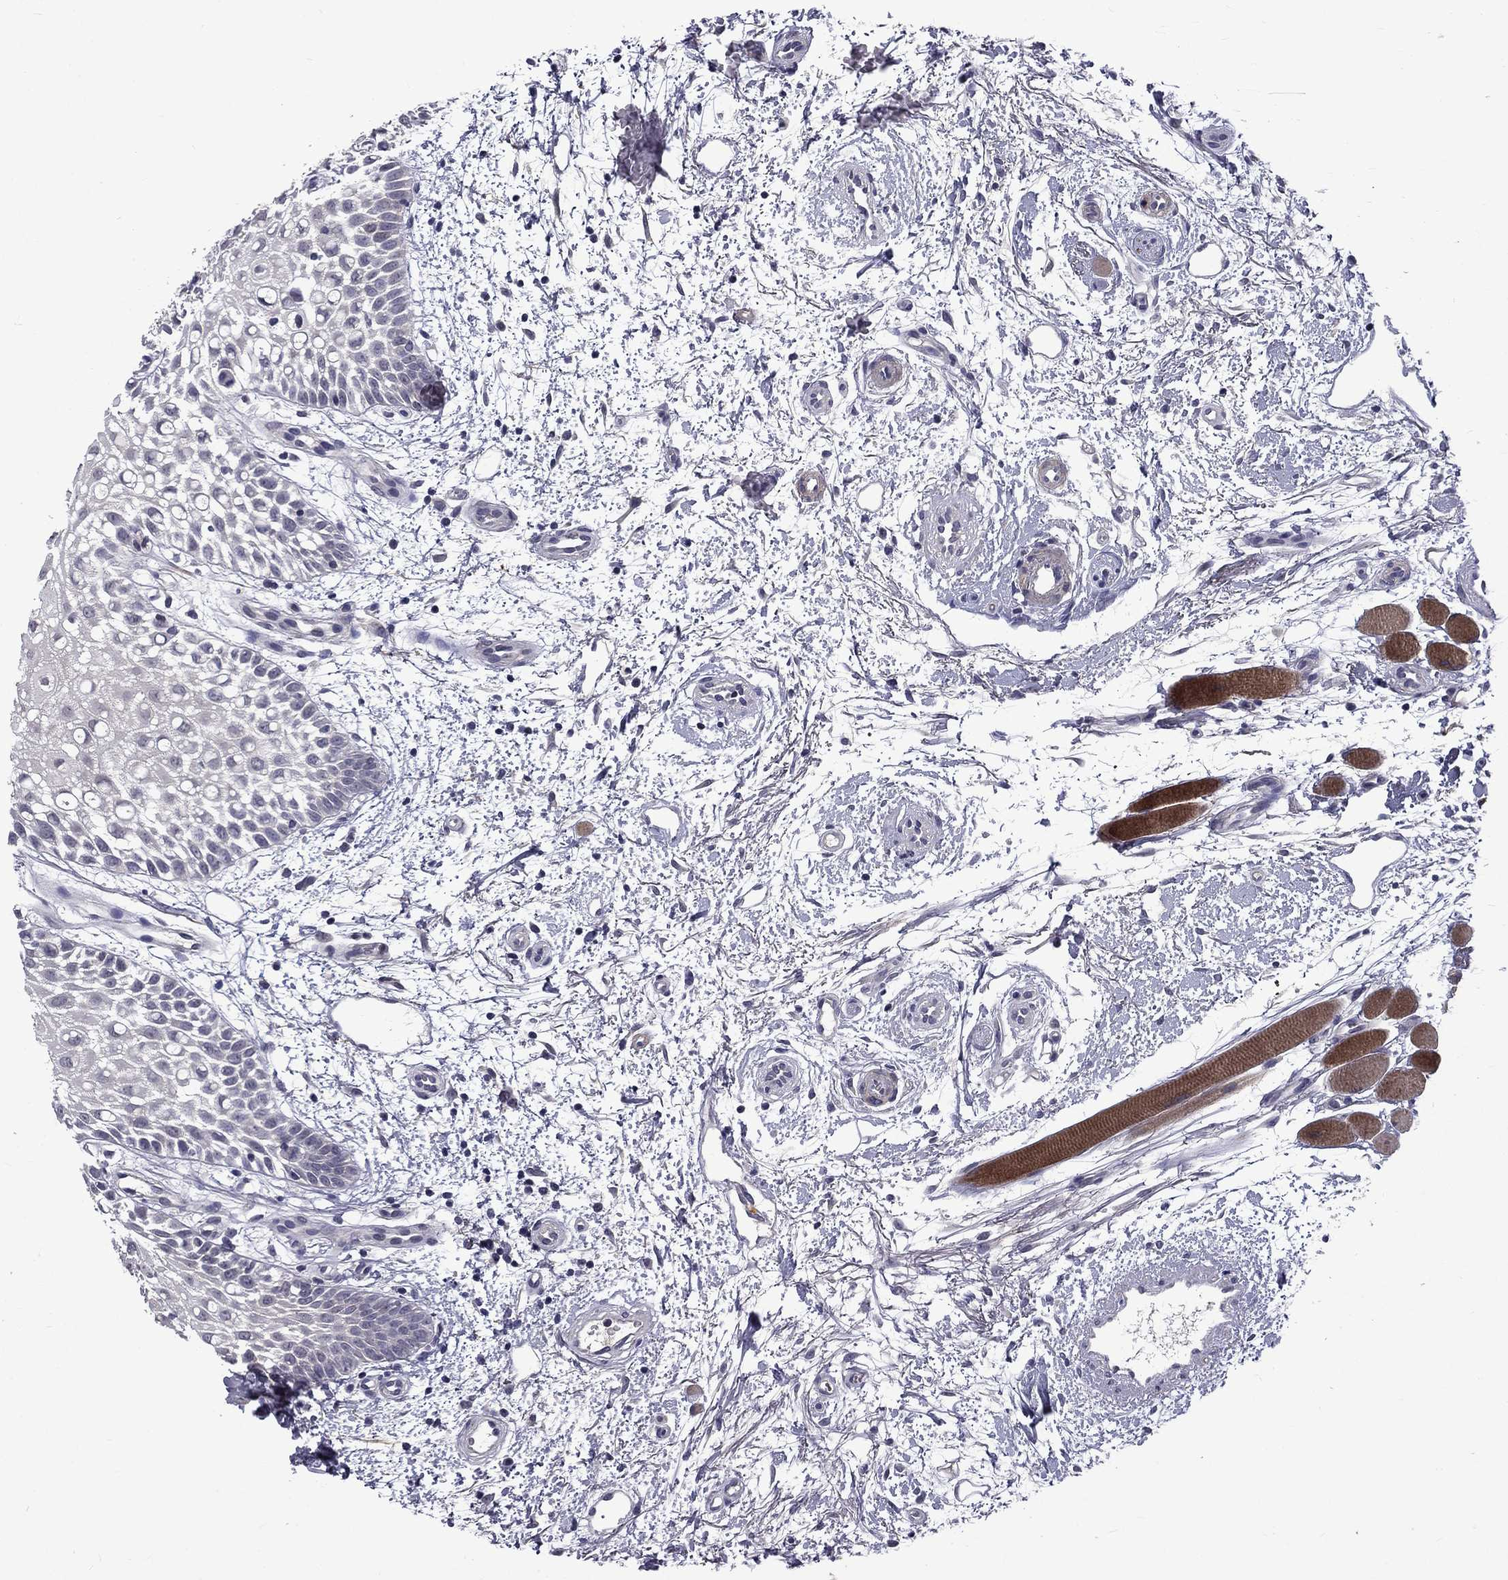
{"staining": {"intensity": "negative", "quantity": "none", "location": "none"}, "tissue": "oral mucosa", "cell_type": "Squamous epithelial cells", "image_type": "normal", "snomed": [{"axis": "morphology", "description": "Normal tissue, NOS"}, {"axis": "morphology", "description": "Squamous cell carcinoma, NOS"}, {"axis": "topography", "description": "Oral tissue"}, {"axis": "topography", "description": "Head-Neck"}], "caption": "Micrograph shows no protein staining in squamous epithelial cells of unremarkable oral mucosa. The staining was performed using DAB (3,3'-diaminobenzidine) to visualize the protein expression in brown, while the nuclei were stained in blue with hematoxylin (Magnification: 20x).", "gene": "SNTA1", "patient": {"sex": "female", "age": 75}}